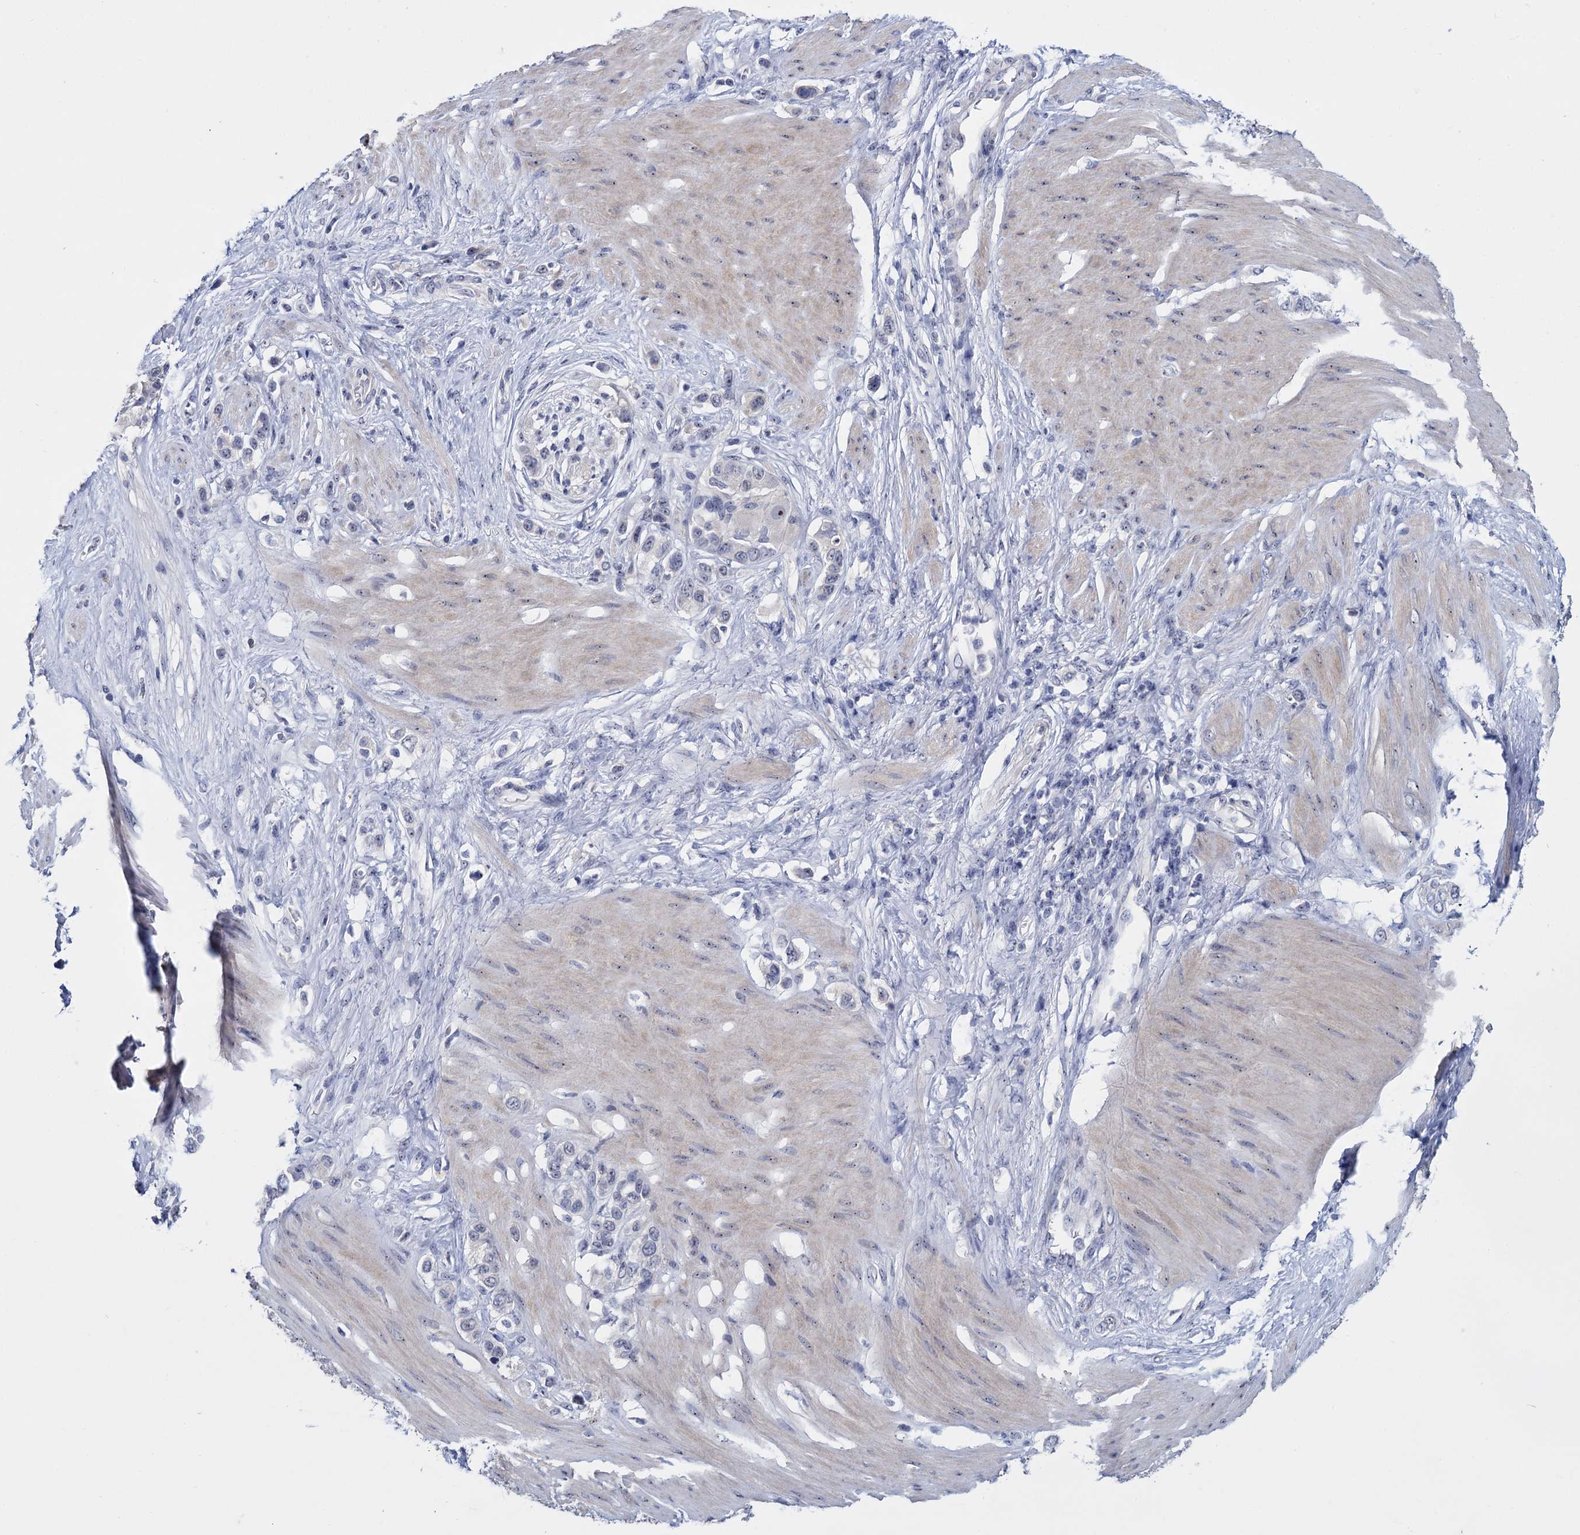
{"staining": {"intensity": "negative", "quantity": "none", "location": "none"}, "tissue": "stomach cancer", "cell_type": "Tumor cells", "image_type": "cancer", "snomed": [{"axis": "morphology", "description": "Adenocarcinoma, NOS"}, {"axis": "morphology", "description": "Adenocarcinoma, High grade"}, {"axis": "topography", "description": "Stomach, upper"}, {"axis": "topography", "description": "Stomach, lower"}], "caption": "This is a micrograph of immunohistochemistry (IHC) staining of stomach adenocarcinoma, which shows no staining in tumor cells.", "gene": "SFN", "patient": {"sex": "female", "age": 65}}